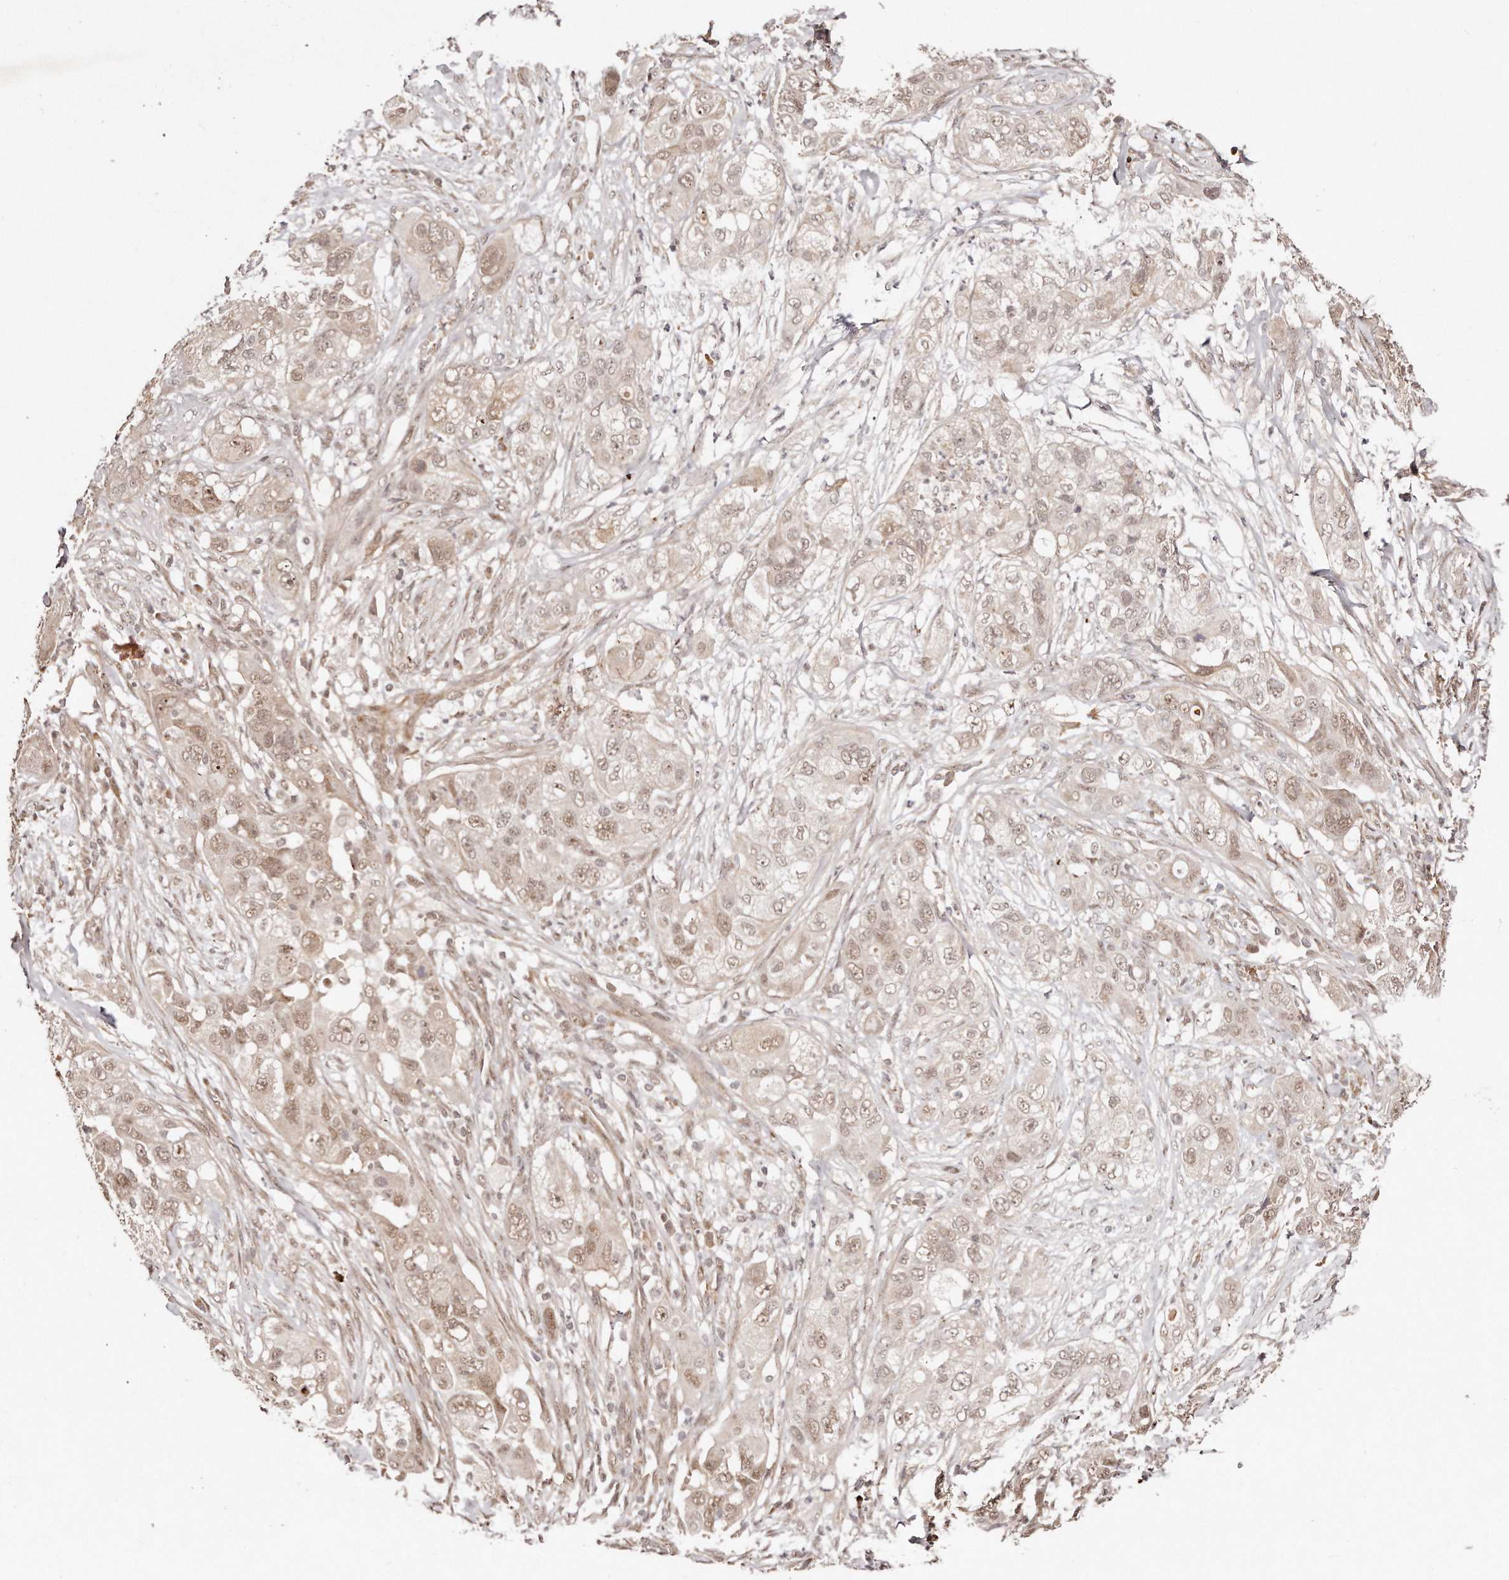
{"staining": {"intensity": "weak", "quantity": ">75%", "location": "nuclear"}, "tissue": "pancreatic cancer", "cell_type": "Tumor cells", "image_type": "cancer", "snomed": [{"axis": "morphology", "description": "Adenocarcinoma, NOS"}, {"axis": "topography", "description": "Pancreas"}], "caption": "Weak nuclear staining is appreciated in approximately >75% of tumor cells in adenocarcinoma (pancreatic).", "gene": "SOX4", "patient": {"sex": "female", "age": 78}}